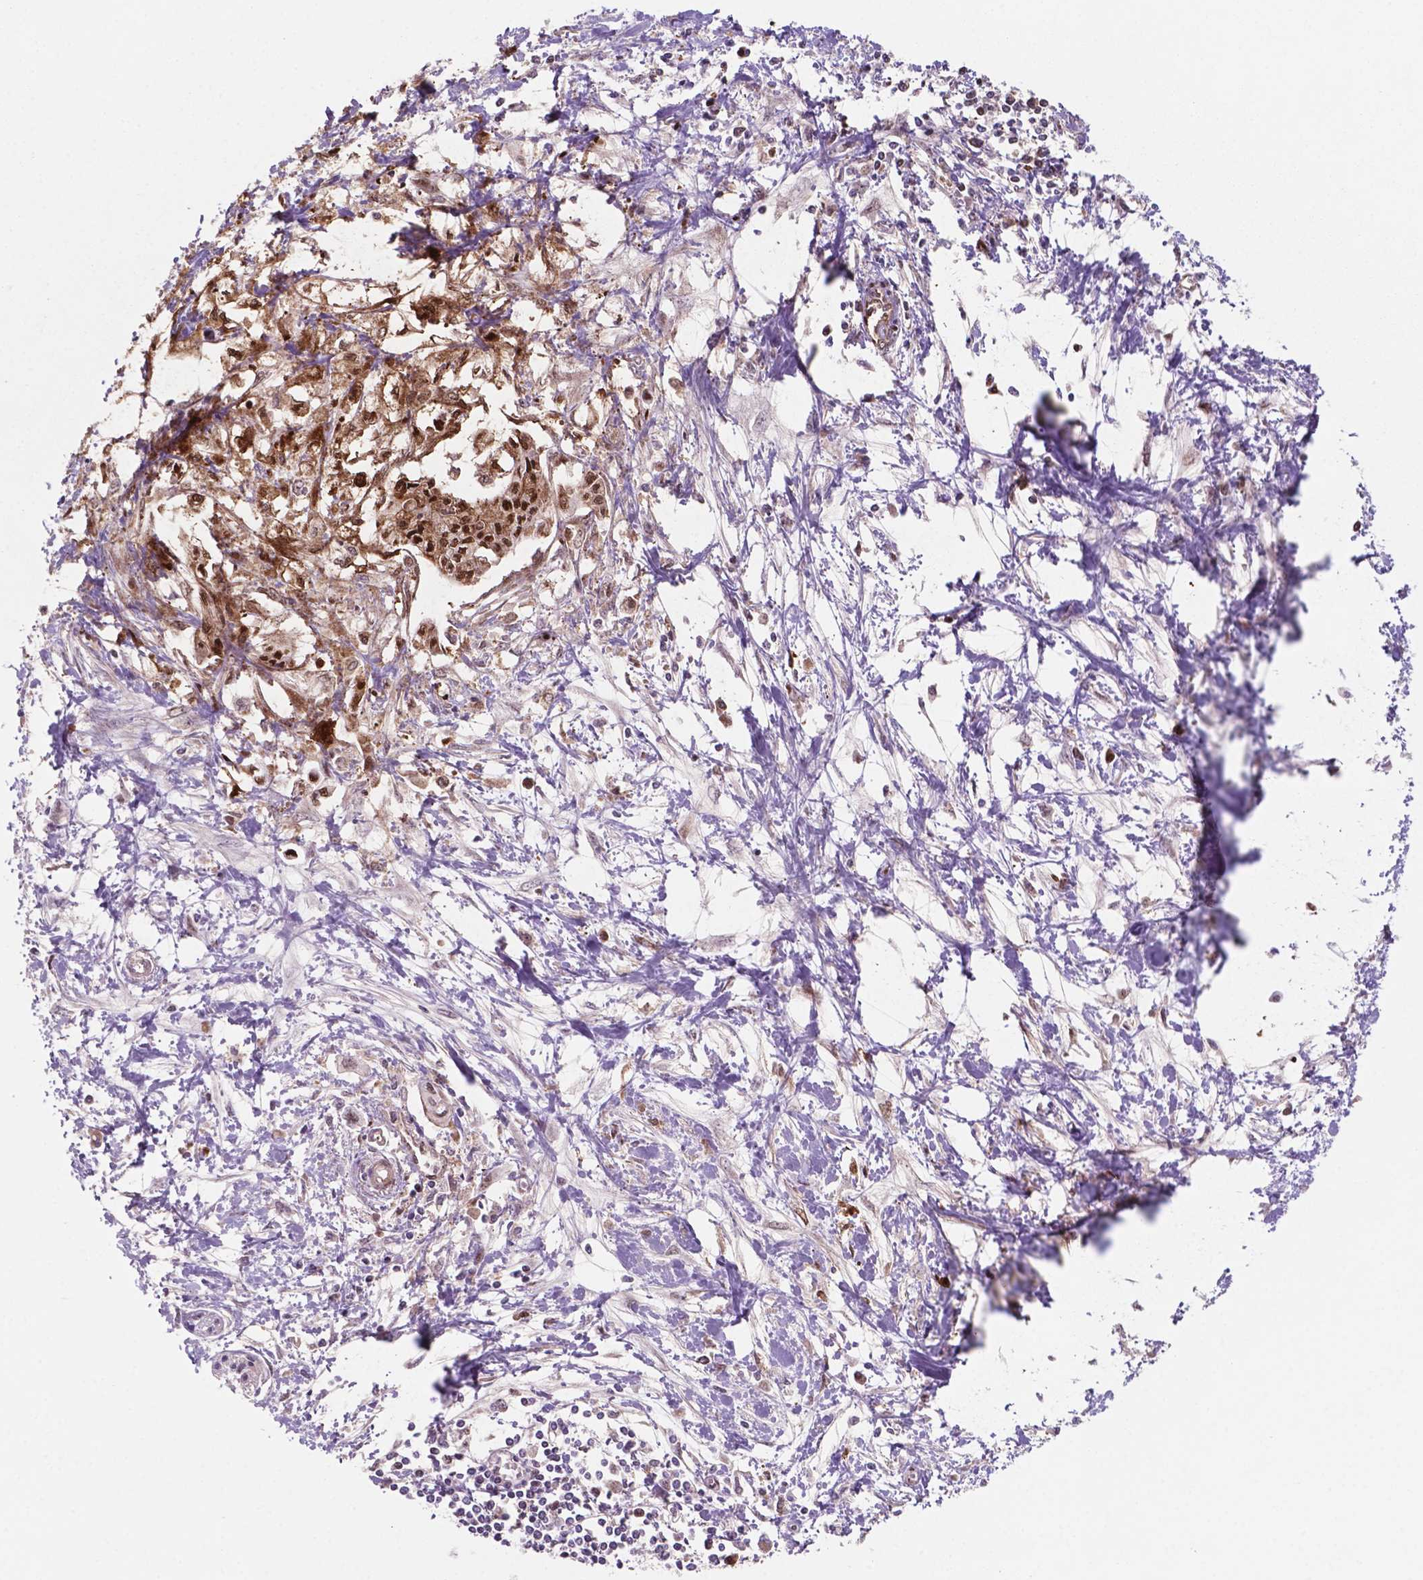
{"staining": {"intensity": "strong", "quantity": ">75%", "location": "cytoplasmic/membranous,nuclear"}, "tissue": "pancreatic cancer", "cell_type": "Tumor cells", "image_type": "cancer", "snomed": [{"axis": "morphology", "description": "Adenocarcinoma, NOS"}, {"axis": "topography", "description": "Pancreas"}], "caption": "This is a histology image of IHC staining of pancreatic cancer, which shows strong staining in the cytoplasmic/membranous and nuclear of tumor cells.", "gene": "LDHA", "patient": {"sex": "female", "age": 61}}